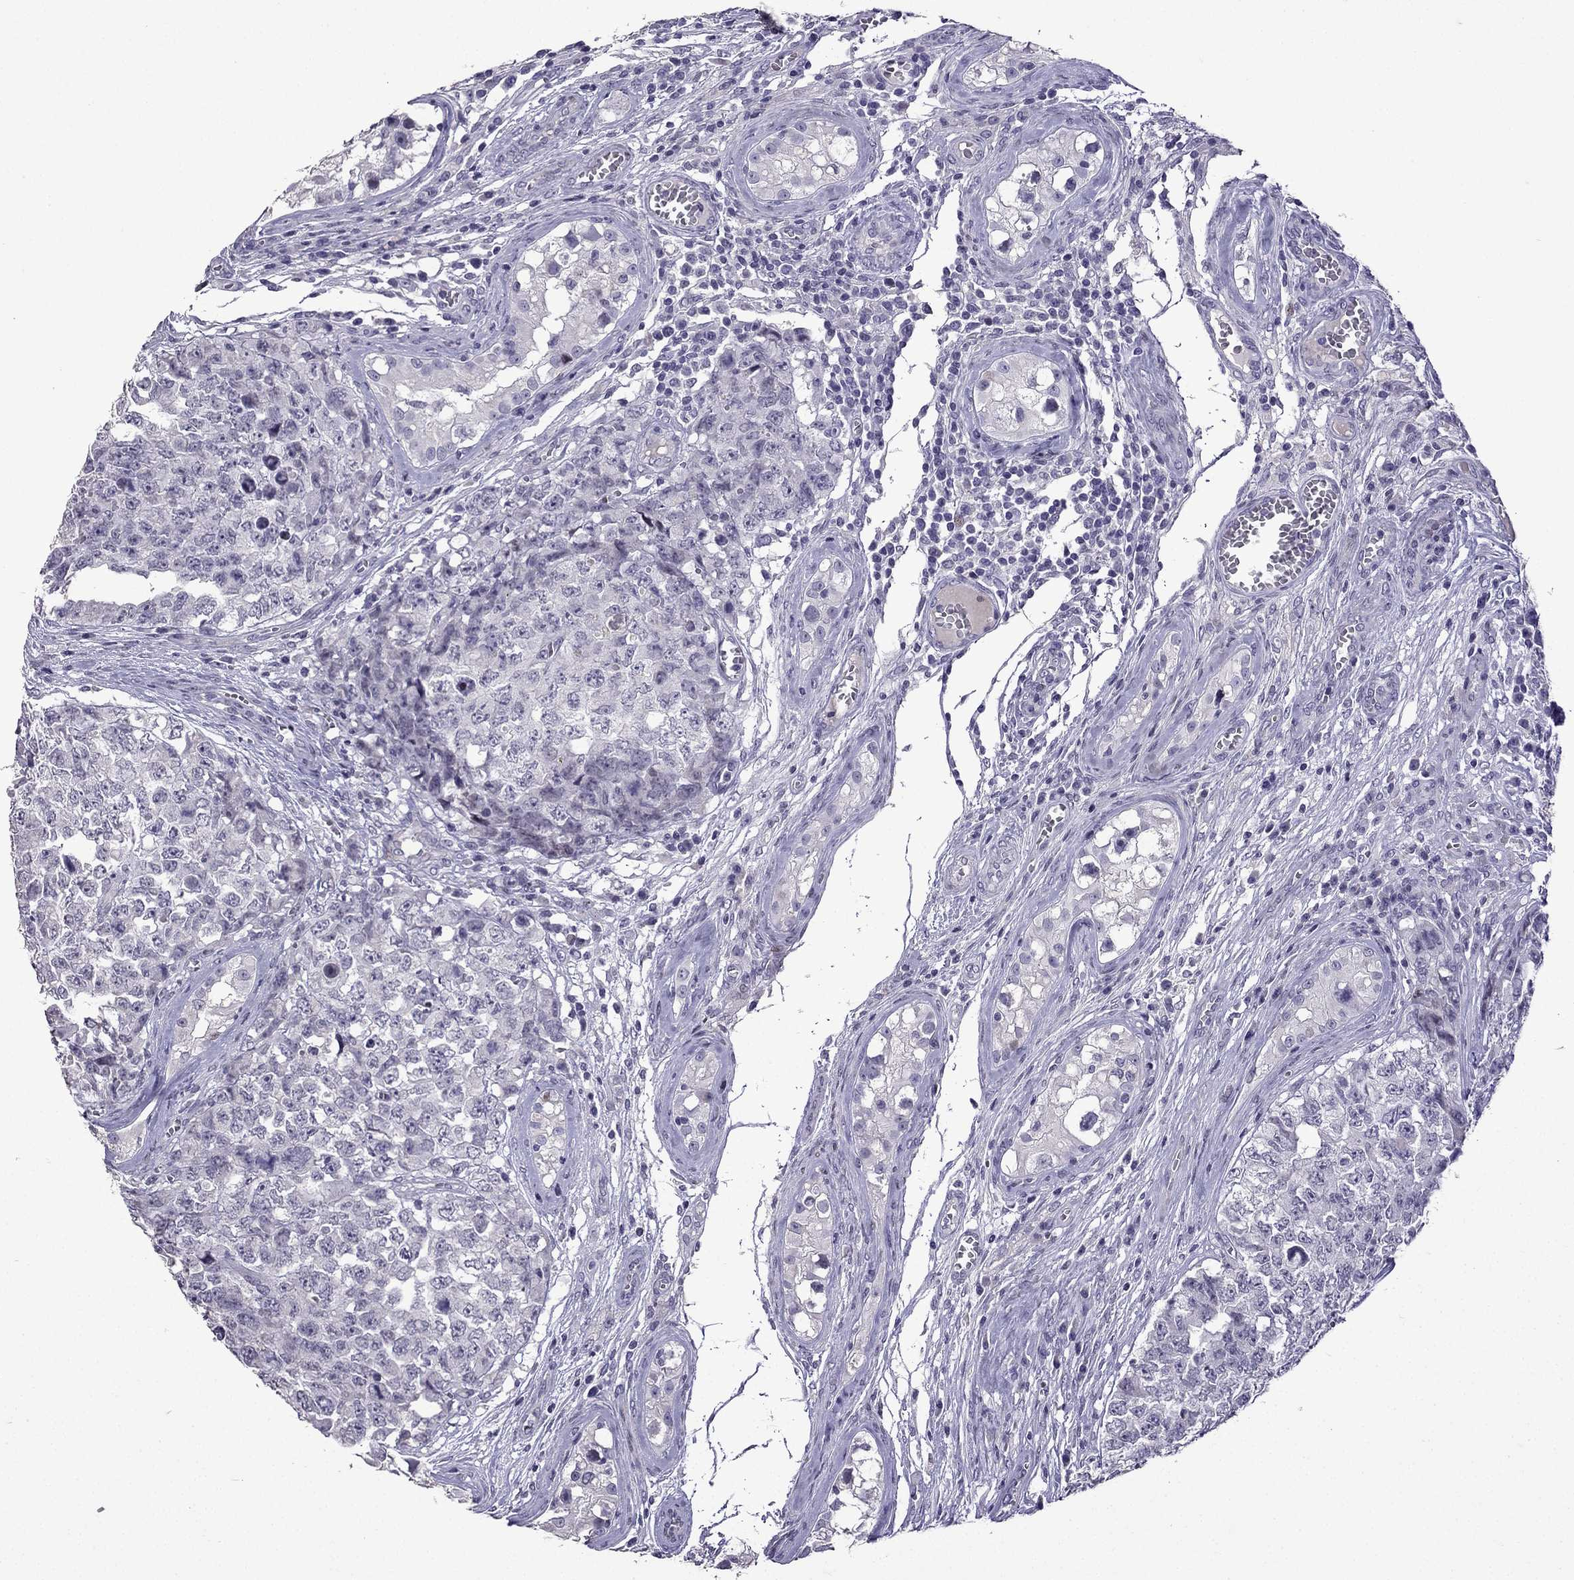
{"staining": {"intensity": "negative", "quantity": "none", "location": "none"}, "tissue": "testis cancer", "cell_type": "Tumor cells", "image_type": "cancer", "snomed": [{"axis": "morphology", "description": "Carcinoma, Embryonal, NOS"}, {"axis": "topography", "description": "Testis"}], "caption": "Tumor cells are negative for brown protein staining in testis cancer (embryonal carcinoma).", "gene": "TTN", "patient": {"sex": "male", "age": 23}}